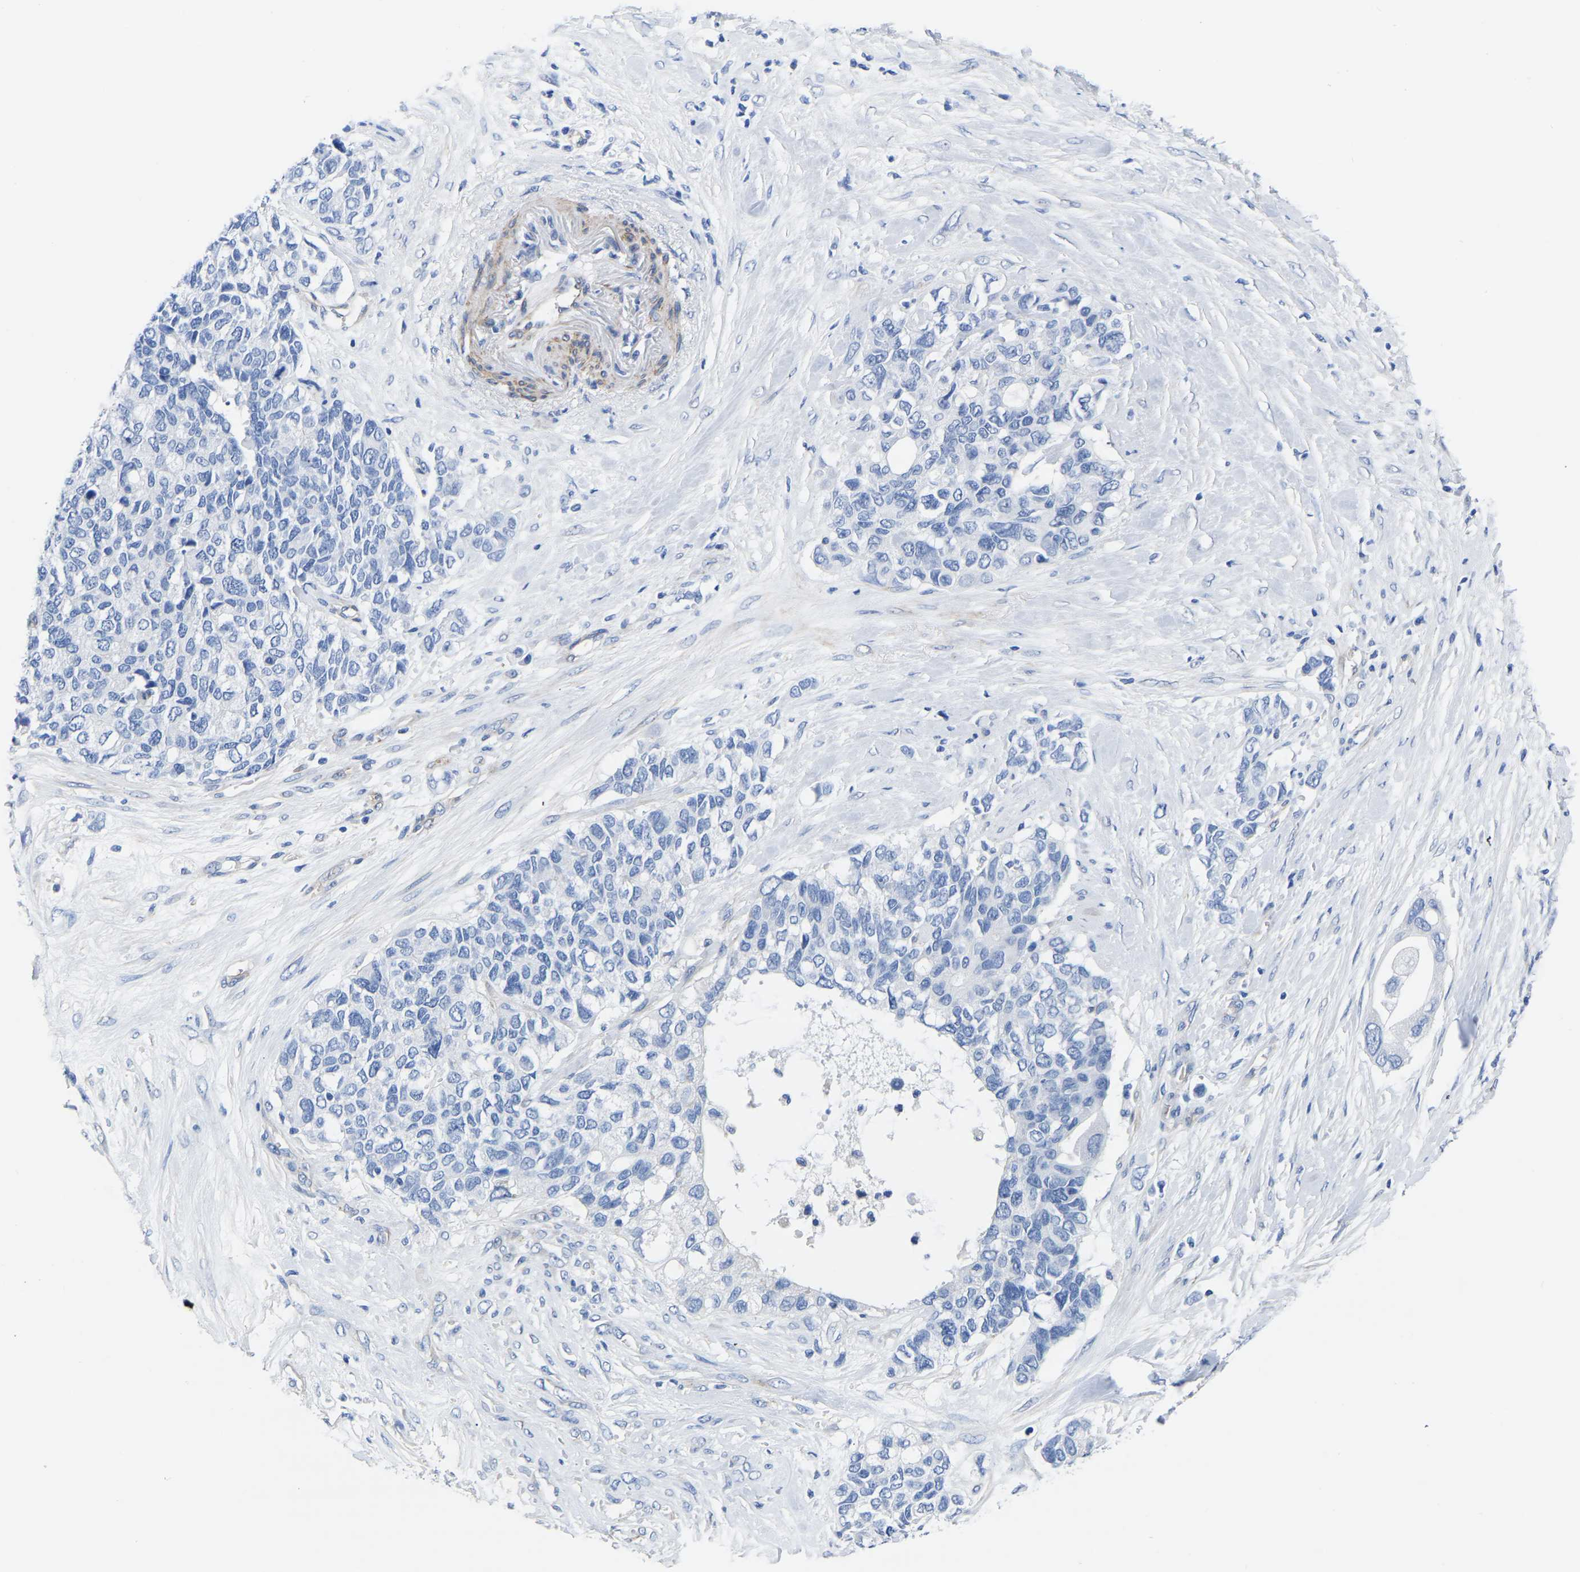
{"staining": {"intensity": "negative", "quantity": "none", "location": "none"}, "tissue": "pancreatic cancer", "cell_type": "Tumor cells", "image_type": "cancer", "snomed": [{"axis": "morphology", "description": "Adenocarcinoma, NOS"}, {"axis": "topography", "description": "Pancreas"}], "caption": "The photomicrograph shows no significant positivity in tumor cells of pancreatic cancer.", "gene": "SLC45A3", "patient": {"sex": "female", "age": 56}}